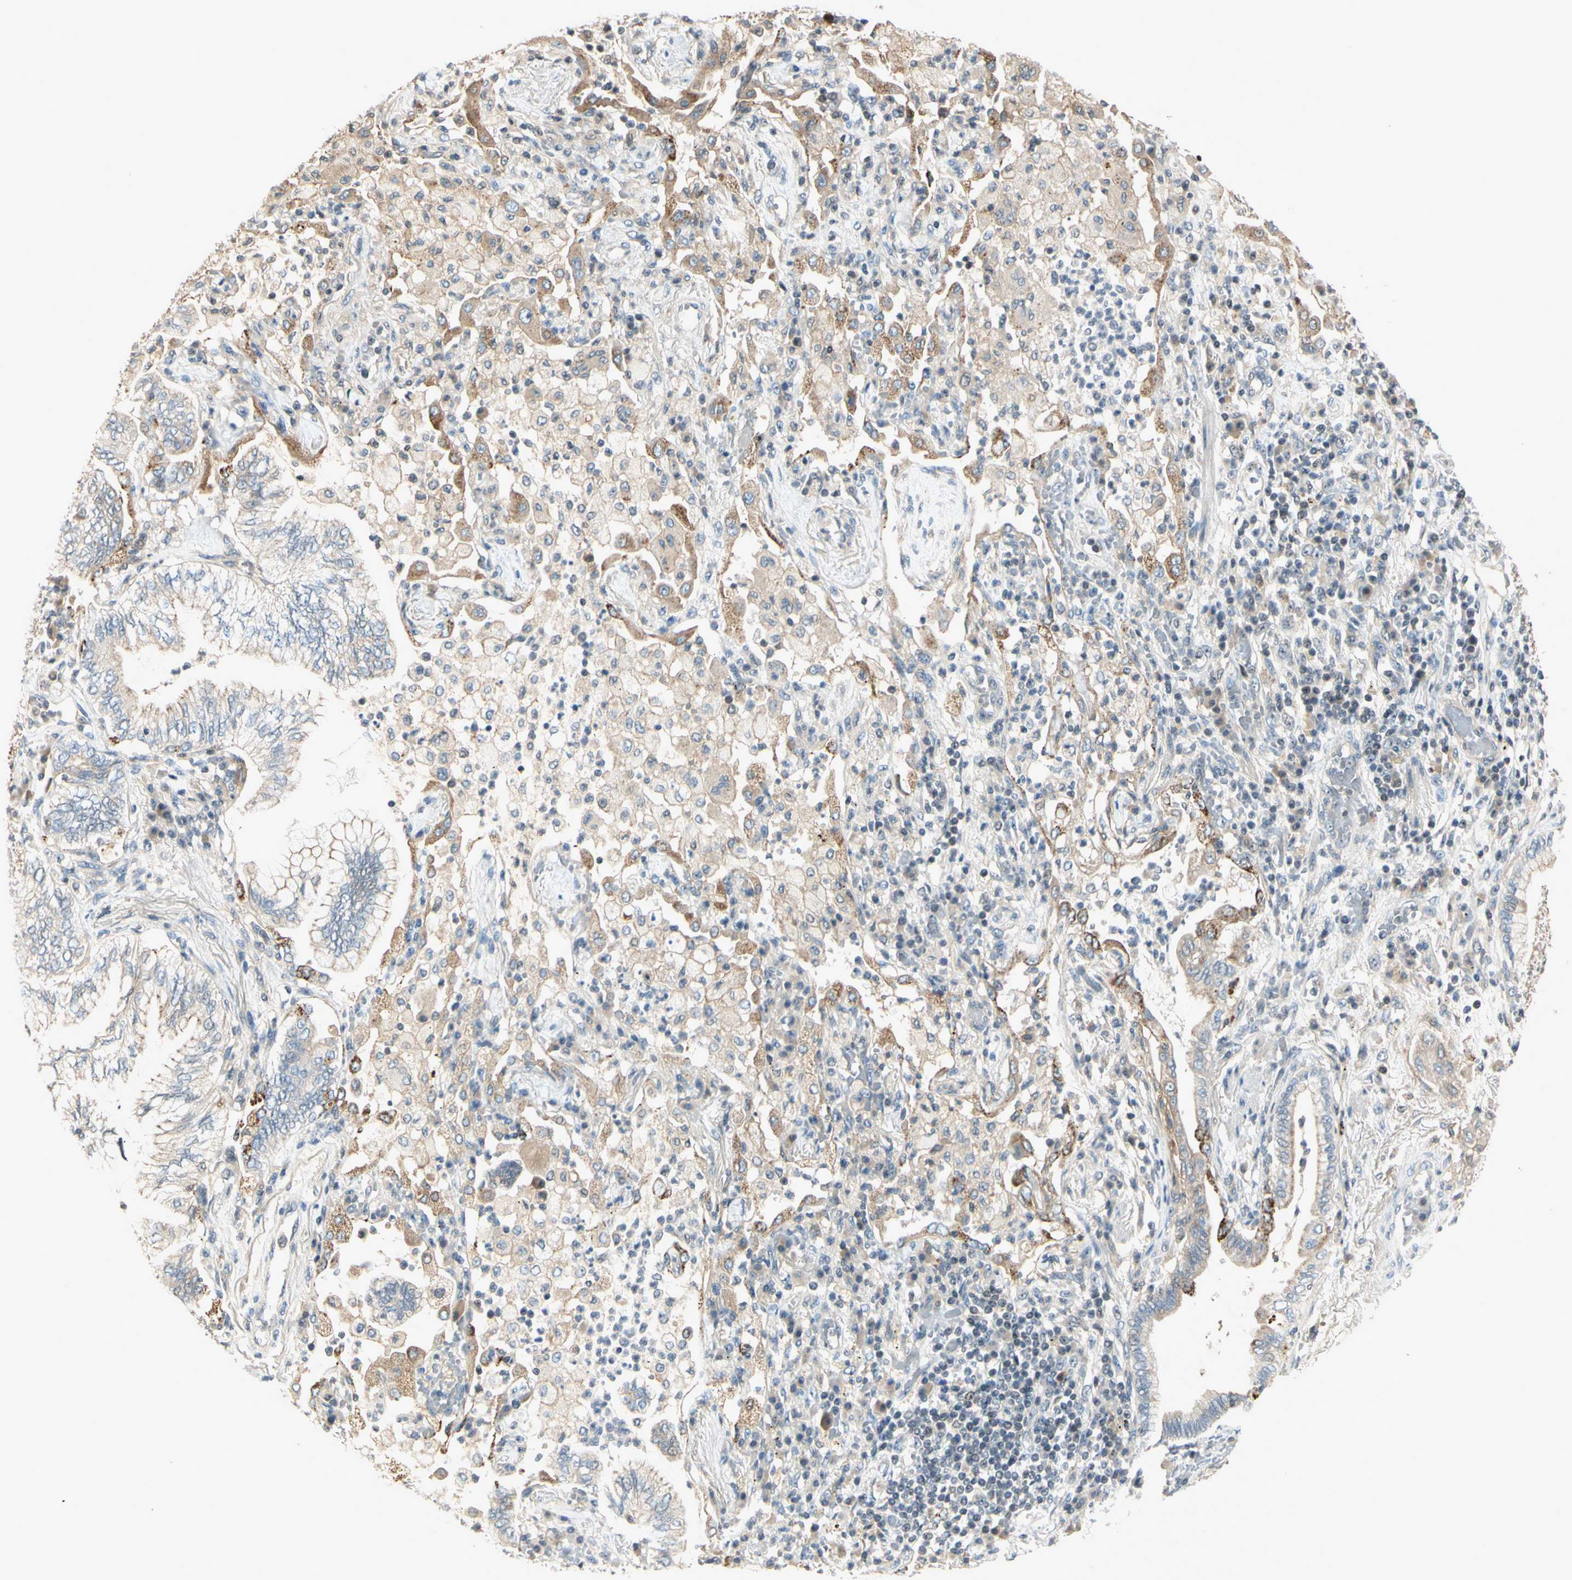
{"staining": {"intensity": "weak", "quantity": ">75%", "location": "cytoplasmic/membranous"}, "tissue": "lung cancer", "cell_type": "Tumor cells", "image_type": "cancer", "snomed": [{"axis": "morphology", "description": "Normal tissue, NOS"}, {"axis": "morphology", "description": "Adenocarcinoma, NOS"}, {"axis": "topography", "description": "Bronchus"}, {"axis": "topography", "description": "Lung"}], "caption": "Tumor cells exhibit low levels of weak cytoplasmic/membranous expression in approximately >75% of cells in human lung cancer. (DAB = brown stain, brightfield microscopy at high magnification).", "gene": "NFYA", "patient": {"sex": "female", "age": 70}}